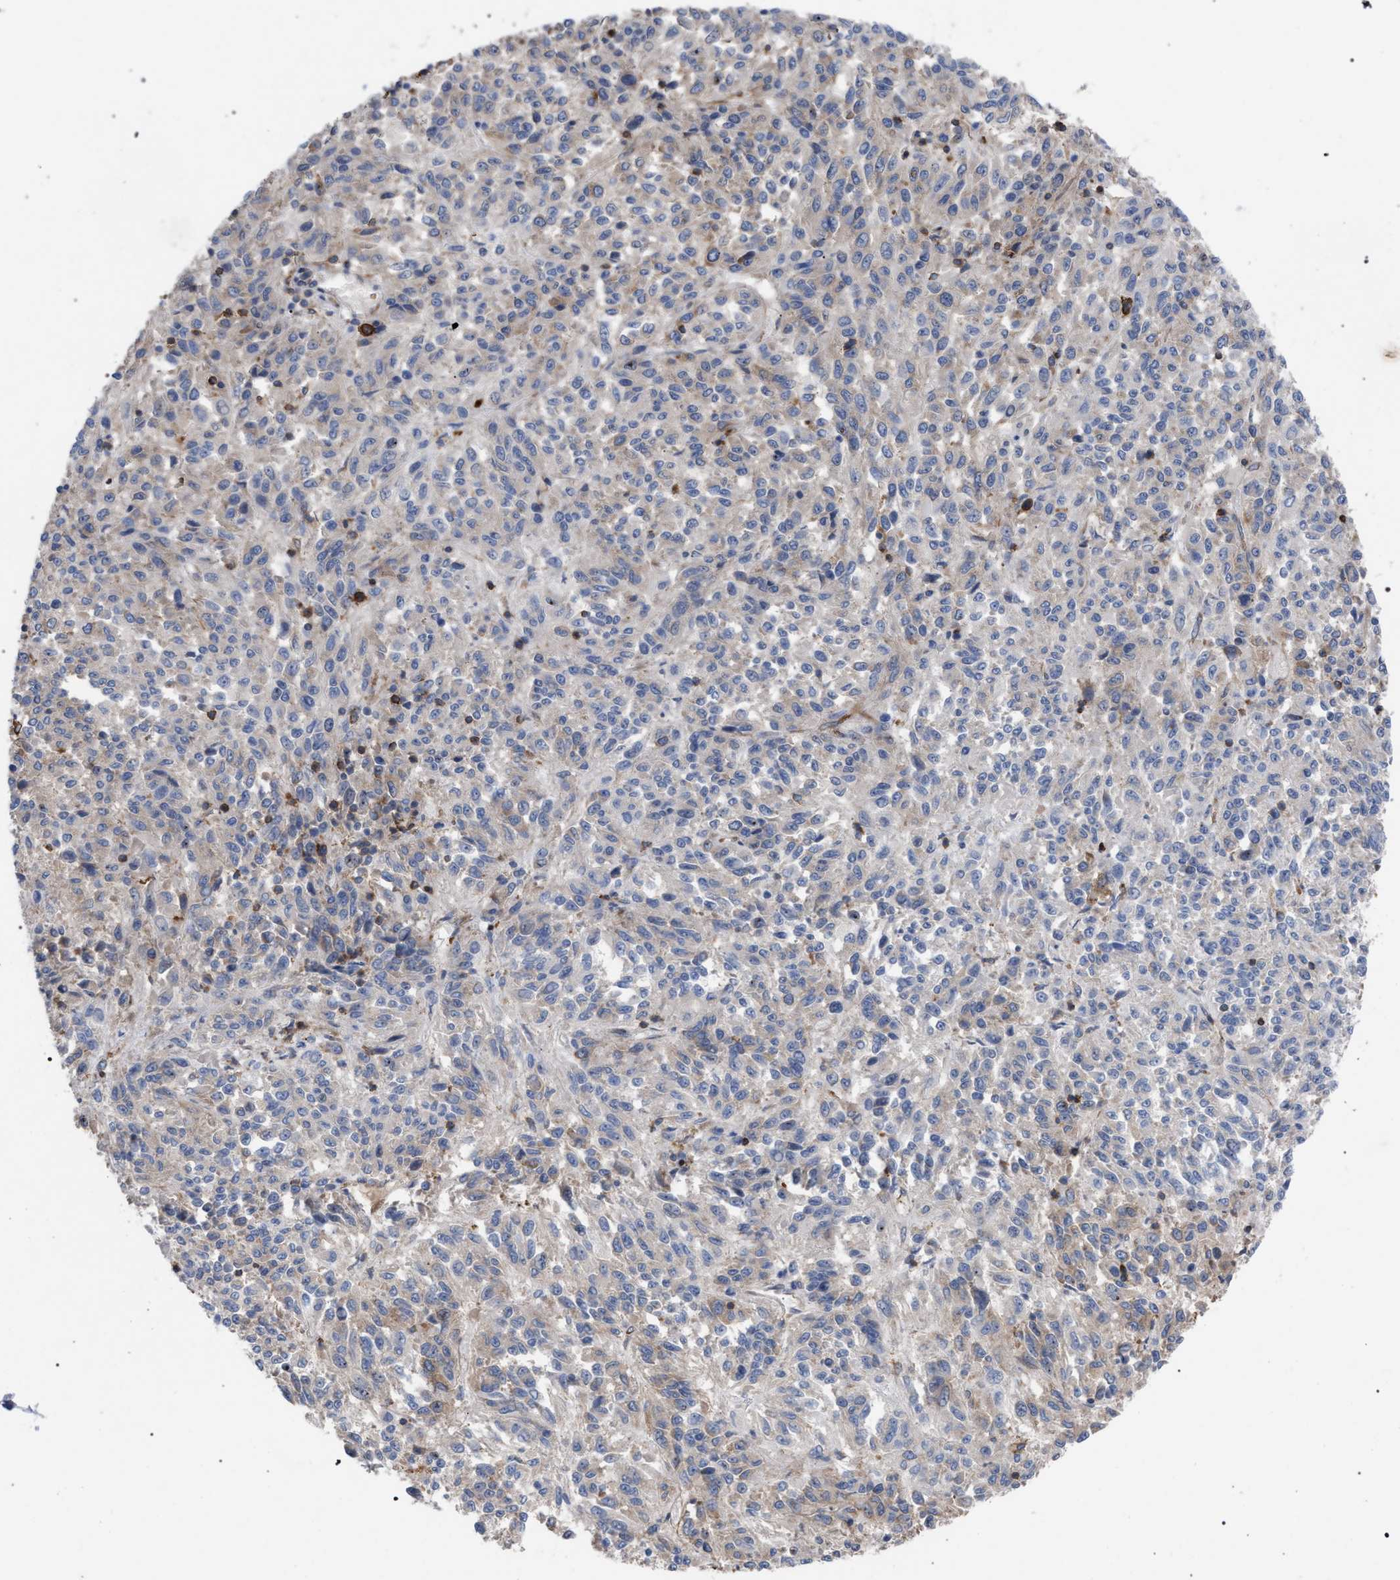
{"staining": {"intensity": "negative", "quantity": "none", "location": "none"}, "tissue": "melanoma", "cell_type": "Tumor cells", "image_type": "cancer", "snomed": [{"axis": "morphology", "description": "Malignant melanoma, Metastatic site"}, {"axis": "topography", "description": "Lung"}], "caption": "Melanoma was stained to show a protein in brown. There is no significant positivity in tumor cells. (DAB (3,3'-diaminobenzidine) IHC, high magnification).", "gene": "CDR2L", "patient": {"sex": "male", "age": 64}}